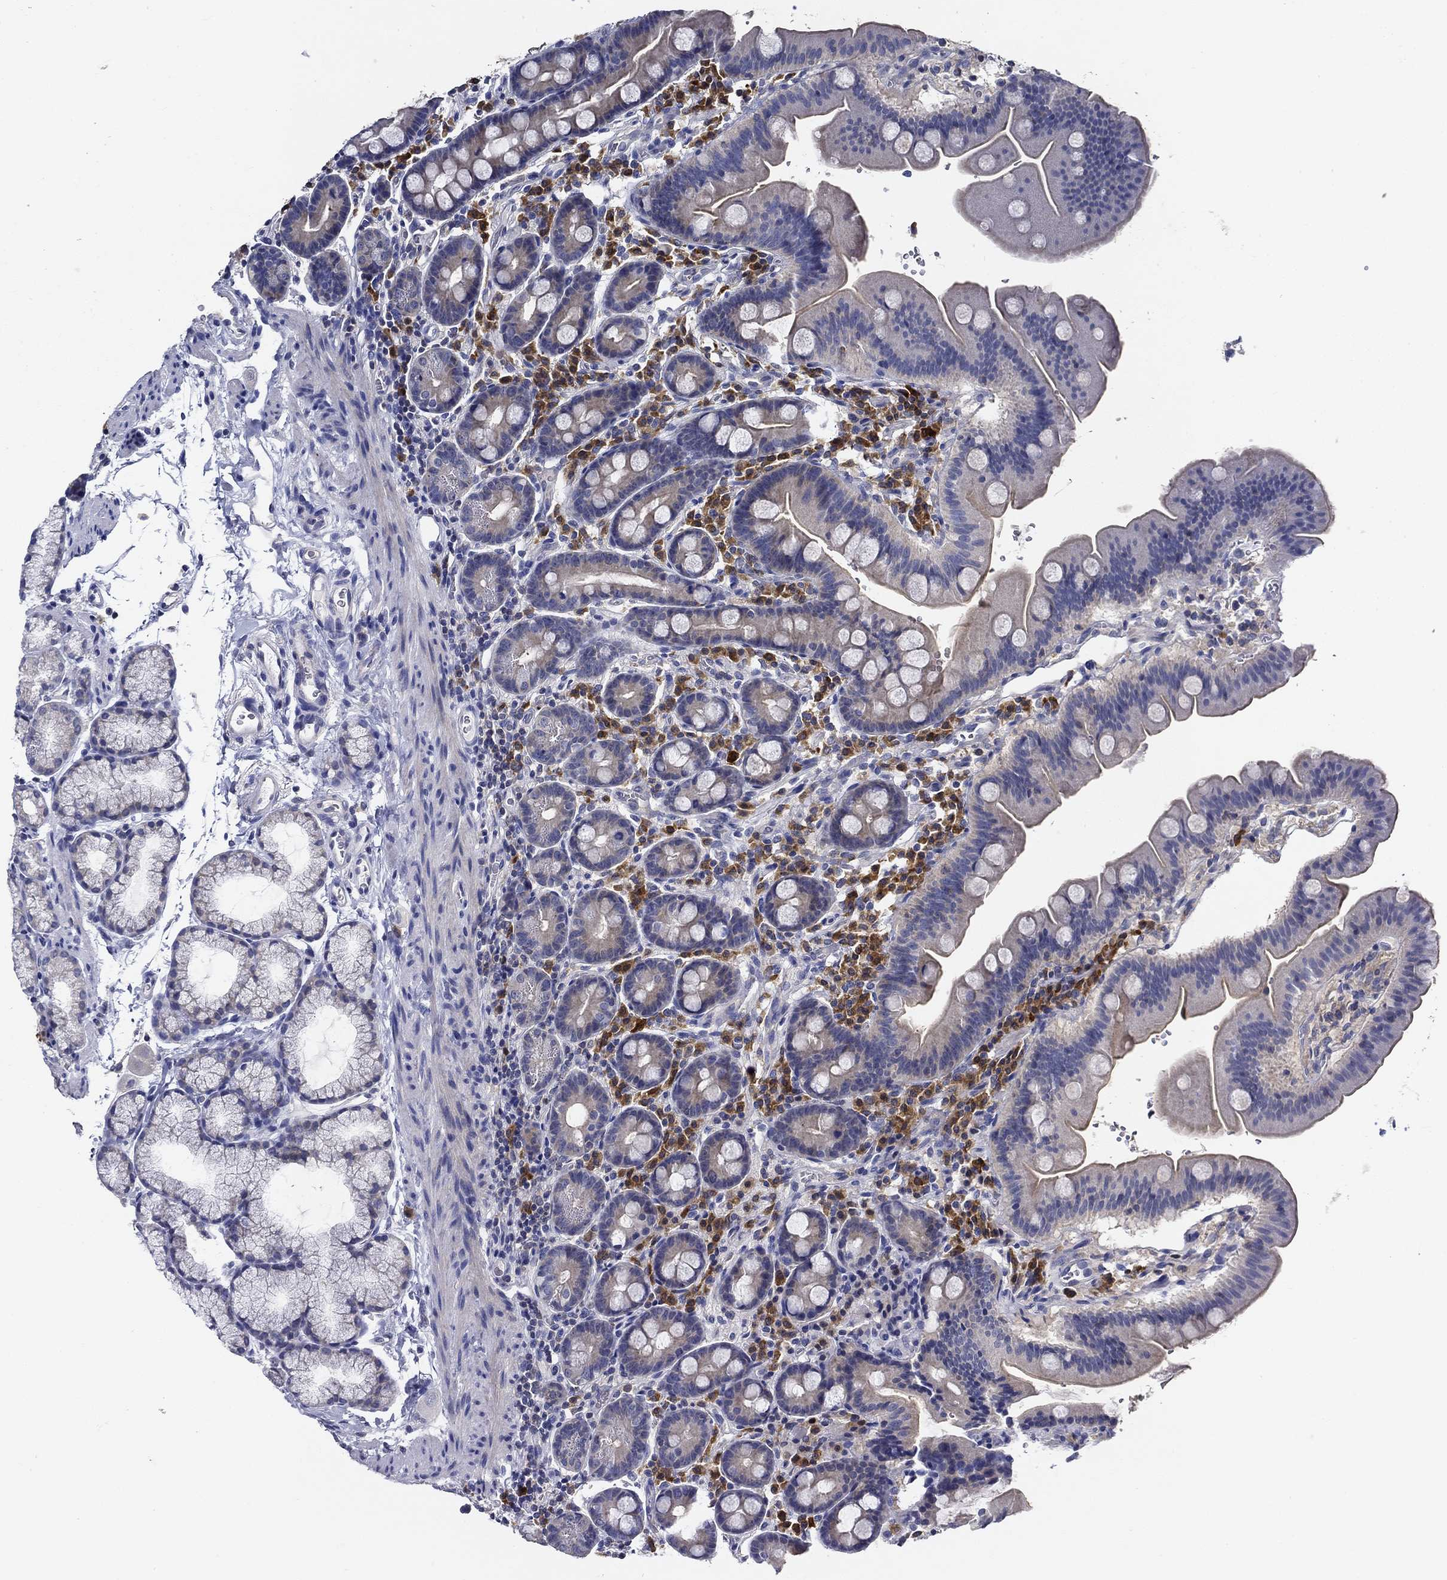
{"staining": {"intensity": "negative", "quantity": "none", "location": "none"}, "tissue": "duodenum", "cell_type": "Glandular cells", "image_type": "normal", "snomed": [{"axis": "morphology", "description": "Normal tissue, NOS"}, {"axis": "topography", "description": "Duodenum"}], "caption": "This is an immunohistochemistry (IHC) image of benign human duodenum. There is no expression in glandular cells.", "gene": "POU2F2", "patient": {"sex": "male", "age": 59}}